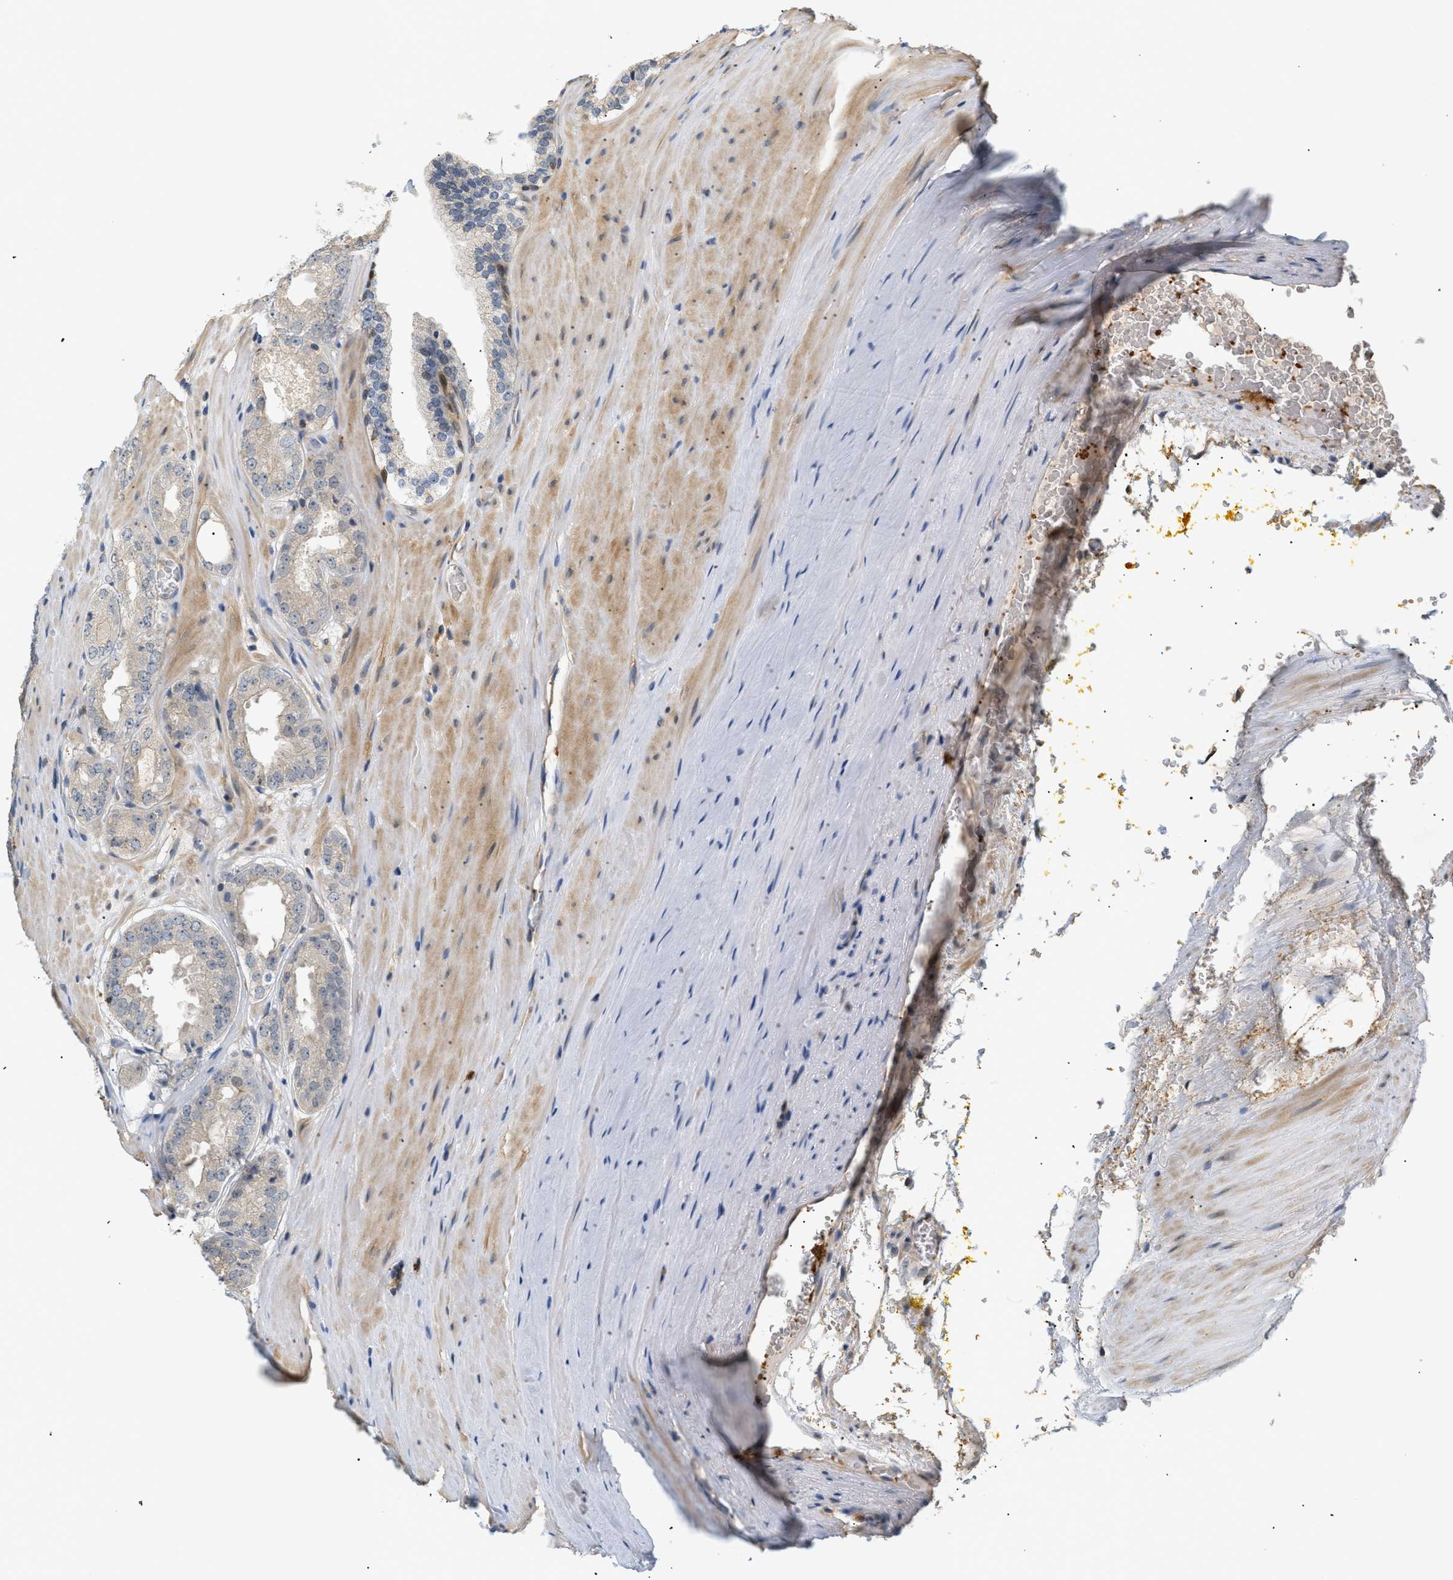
{"staining": {"intensity": "negative", "quantity": "none", "location": "none"}, "tissue": "prostate cancer", "cell_type": "Tumor cells", "image_type": "cancer", "snomed": [{"axis": "morphology", "description": "Adenocarcinoma, High grade"}, {"axis": "topography", "description": "Prostate"}], "caption": "This is an immunohistochemistry photomicrograph of prostate cancer. There is no expression in tumor cells.", "gene": "CORO2B", "patient": {"sex": "male", "age": 65}}